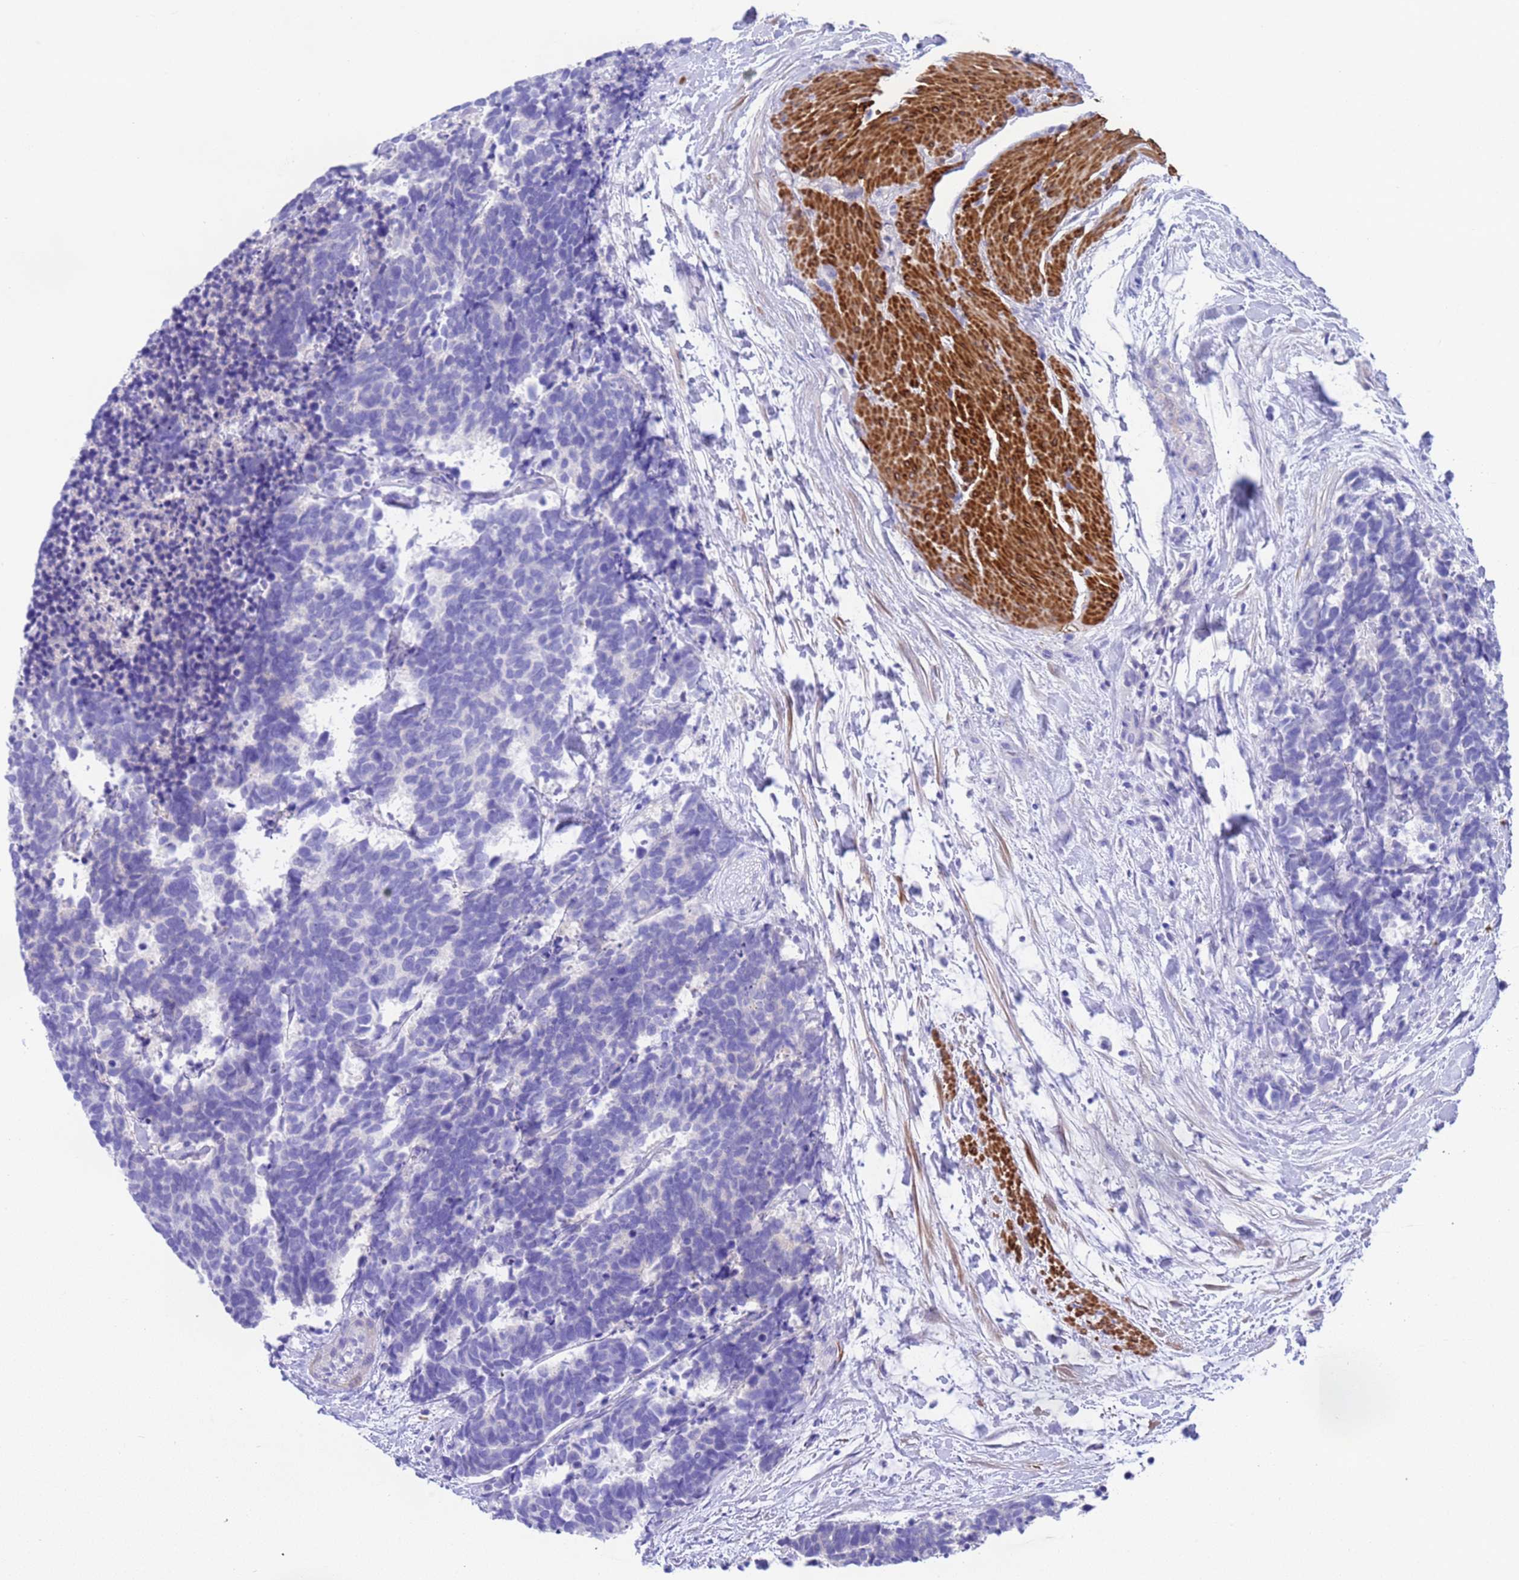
{"staining": {"intensity": "negative", "quantity": "none", "location": "none"}, "tissue": "carcinoid", "cell_type": "Tumor cells", "image_type": "cancer", "snomed": [{"axis": "morphology", "description": "Carcinoma, NOS"}, {"axis": "morphology", "description": "Carcinoid, malignant, NOS"}, {"axis": "topography", "description": "Prostate"}], "caption": "DAB (3,3'-diaminobenzidine) immunohistochemical staining of human carcinoma exhibits no significant staining in tumor cells.", "gene": "USP38", "patient": {"sex": "male", "age": 57}}